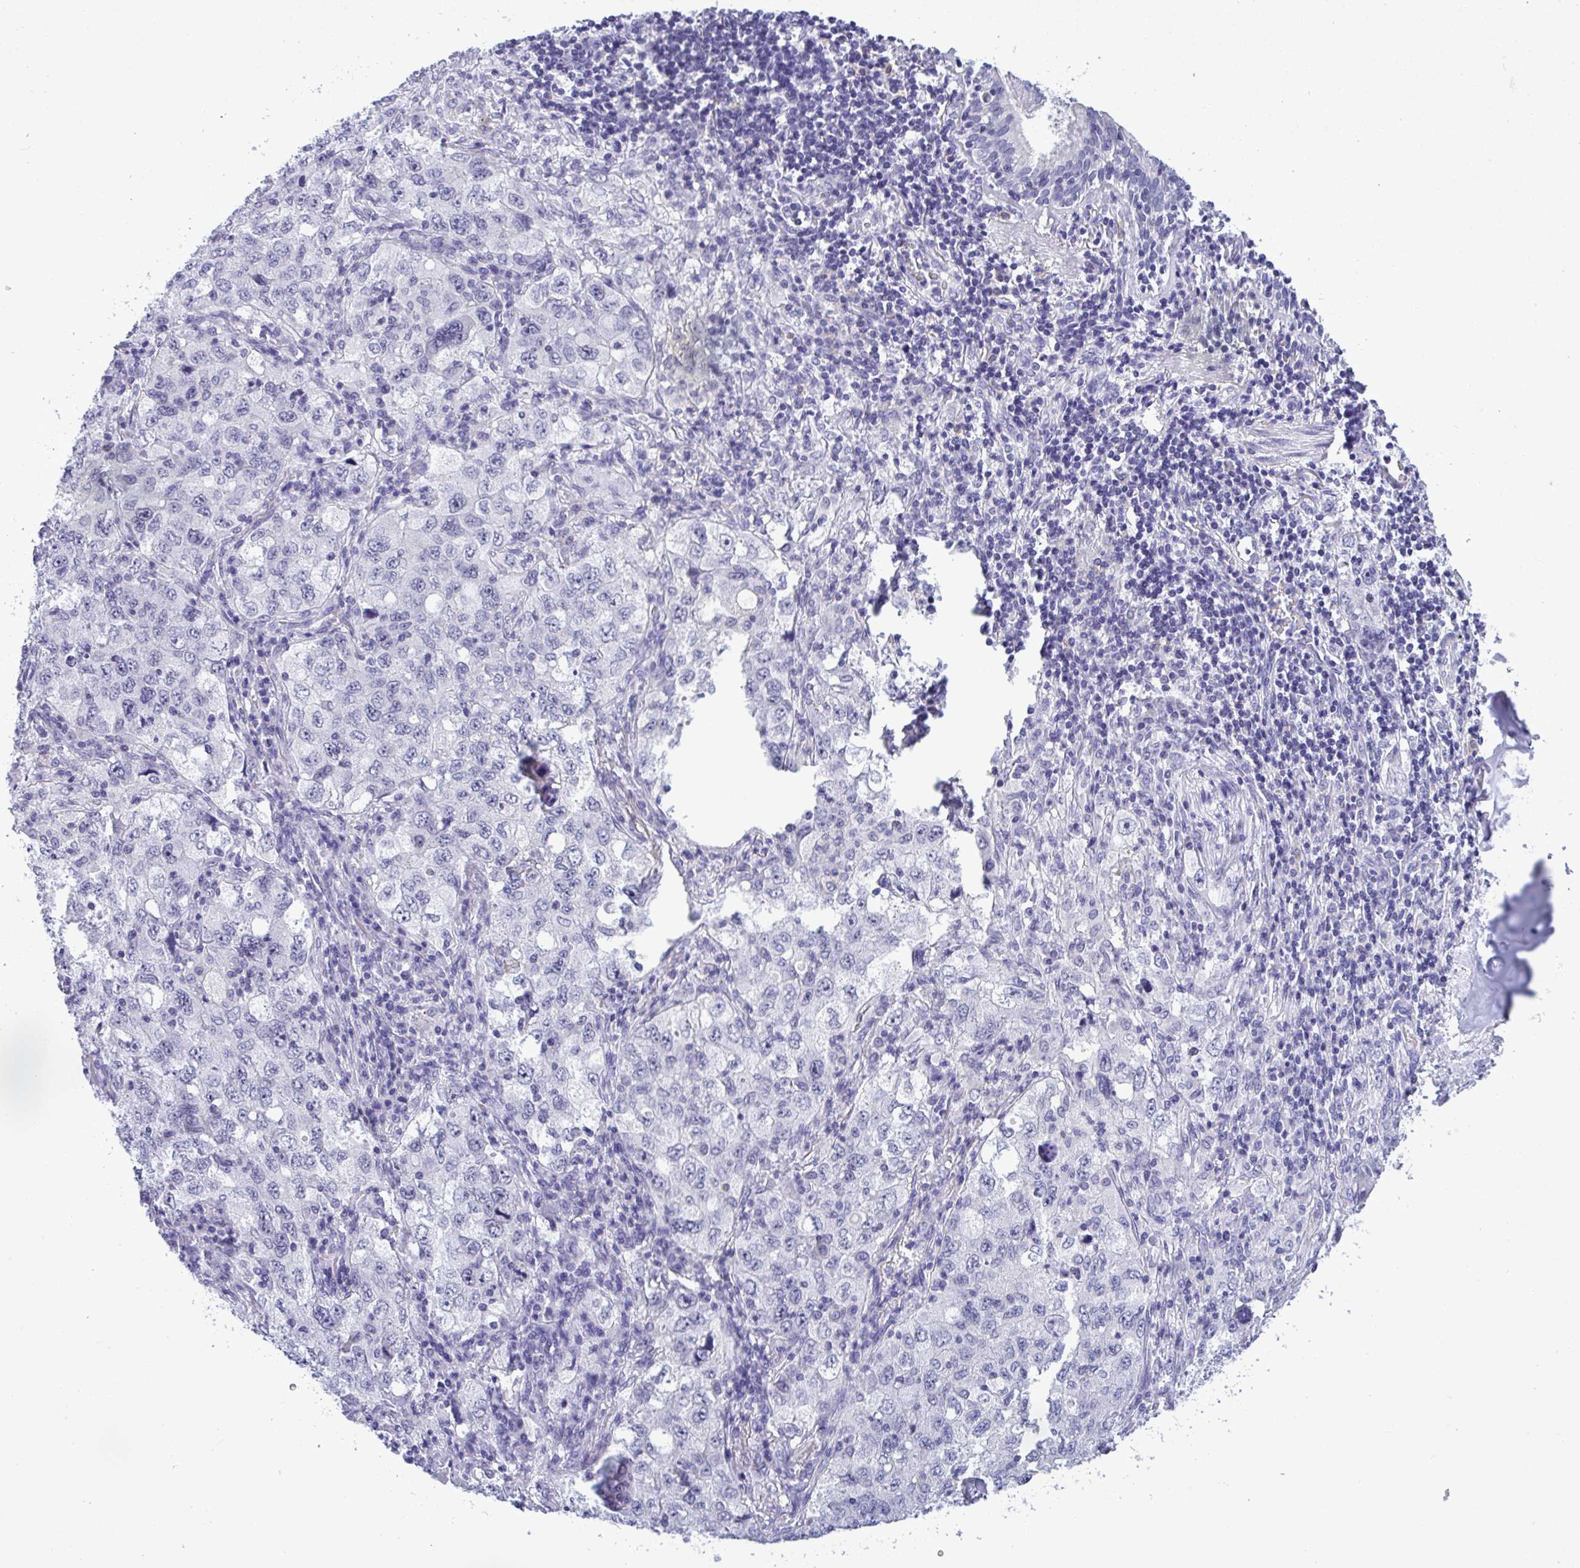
{"staining": {"intensity": "negative", "quantity": "none", "location": "none"}, "tissue": "lung cancer", "cell_type": "Tumor cells", "image_type": "cancer", "snomed": [{"axis": "morphology", "description": "Adenocarcinoma, NOS"}, {"axis": "topography", "description": "Lung"}], "caption": "This is an immunohistochemistry histopathology image of lung cancer (adenocarcinoma). There is no positivity in tumor cells.", "gene": "YBX2", "patient": {"sex": "female", "age": 57}}